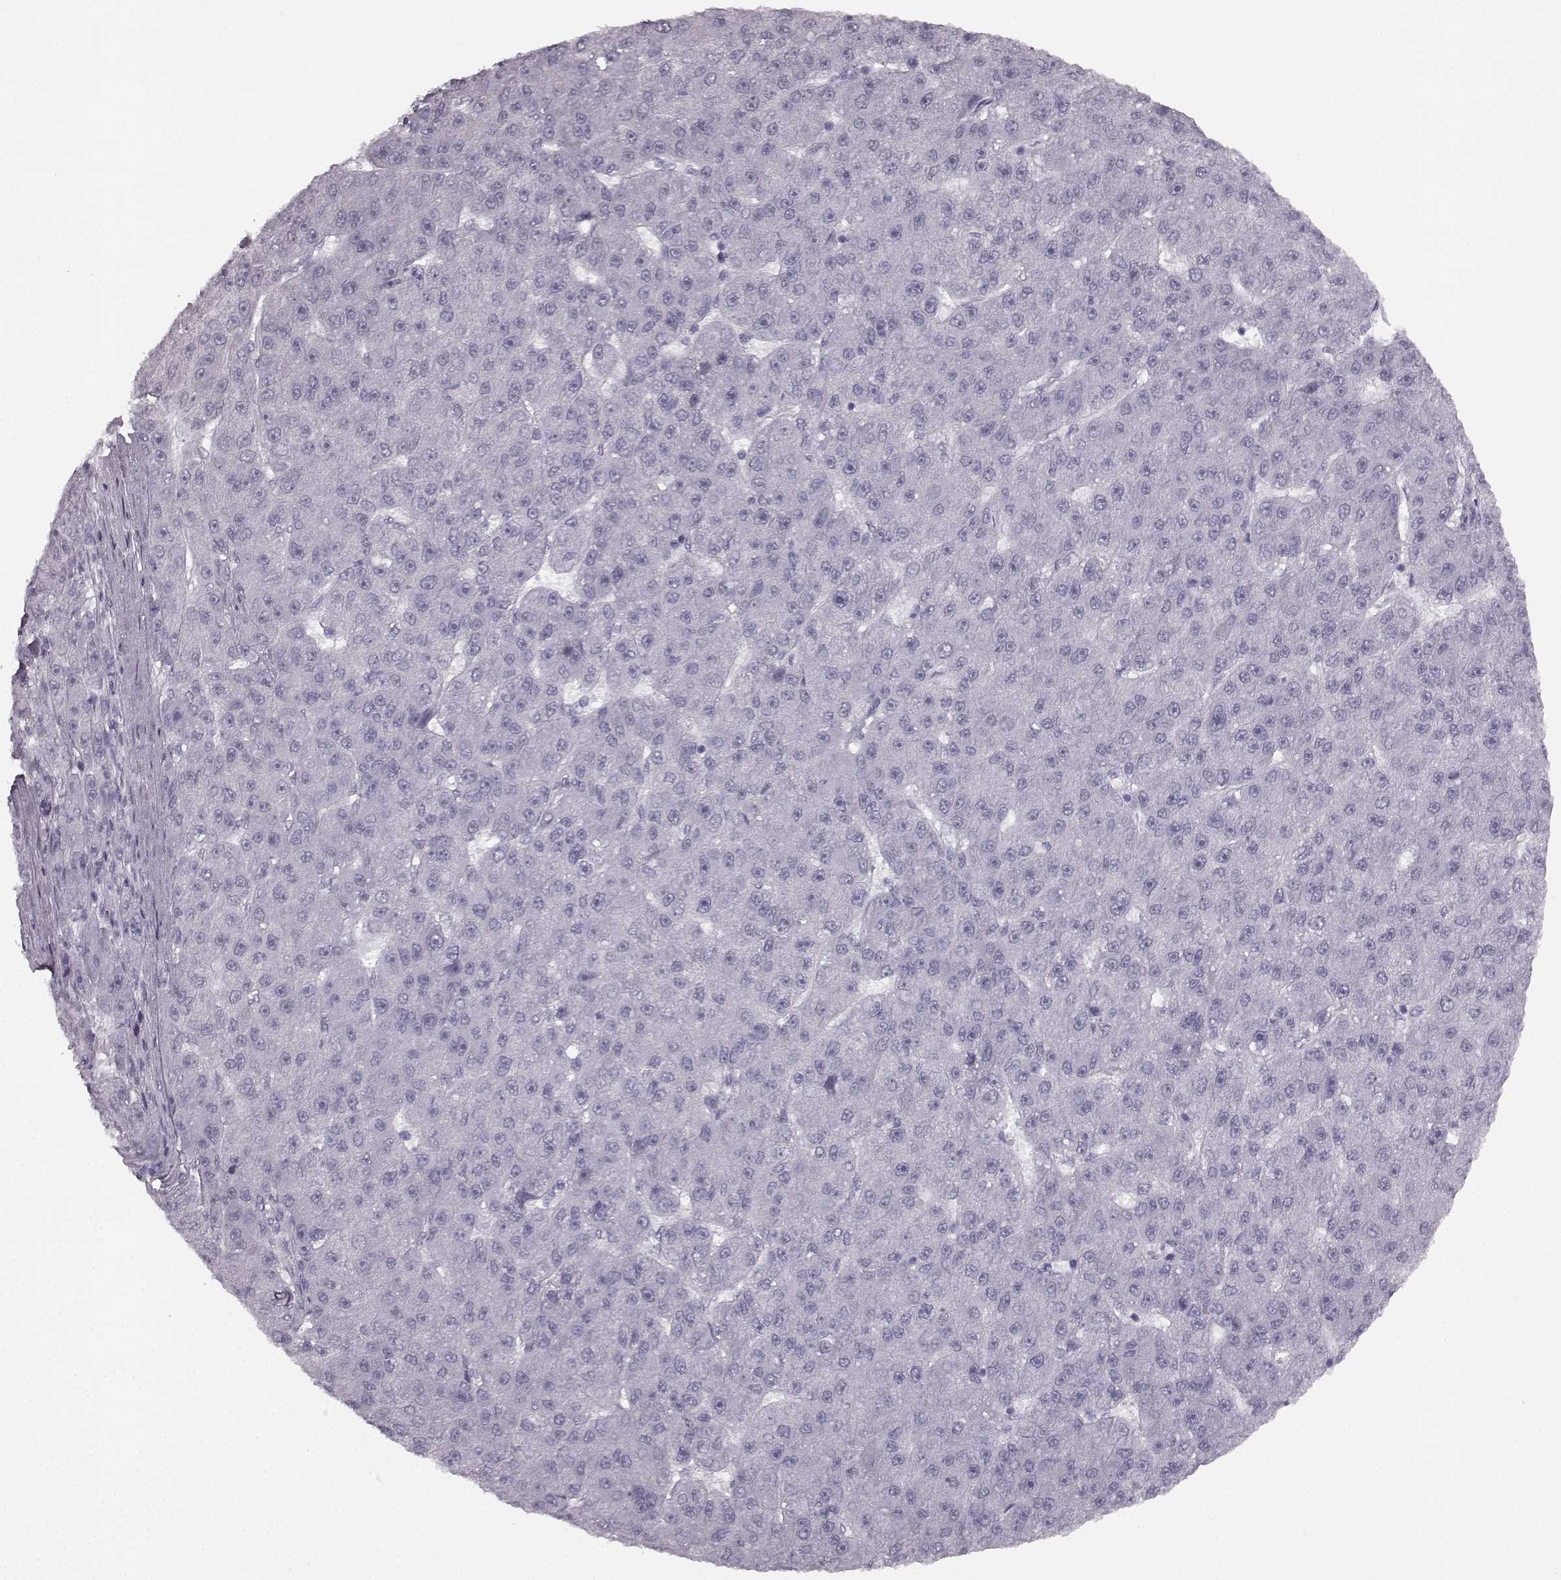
{"staining": {"intensity": "negative", "quantity": "none", "location": "none"}, "tissue": "liver cancer", "cell_type": "Tumor cells", "image_type": "cancer", "snomed": [{"axis": "morphology", "description": "Carcinoma, Hepatocellular, NOS"}, {"axis": "topography", "description": "Liver"}], "caption": "Micrograph shows no significant protein staining in tumor cells of liver cancer.", "gene": "SEMG2", "patient": {"sex": "male", "age": 67}}